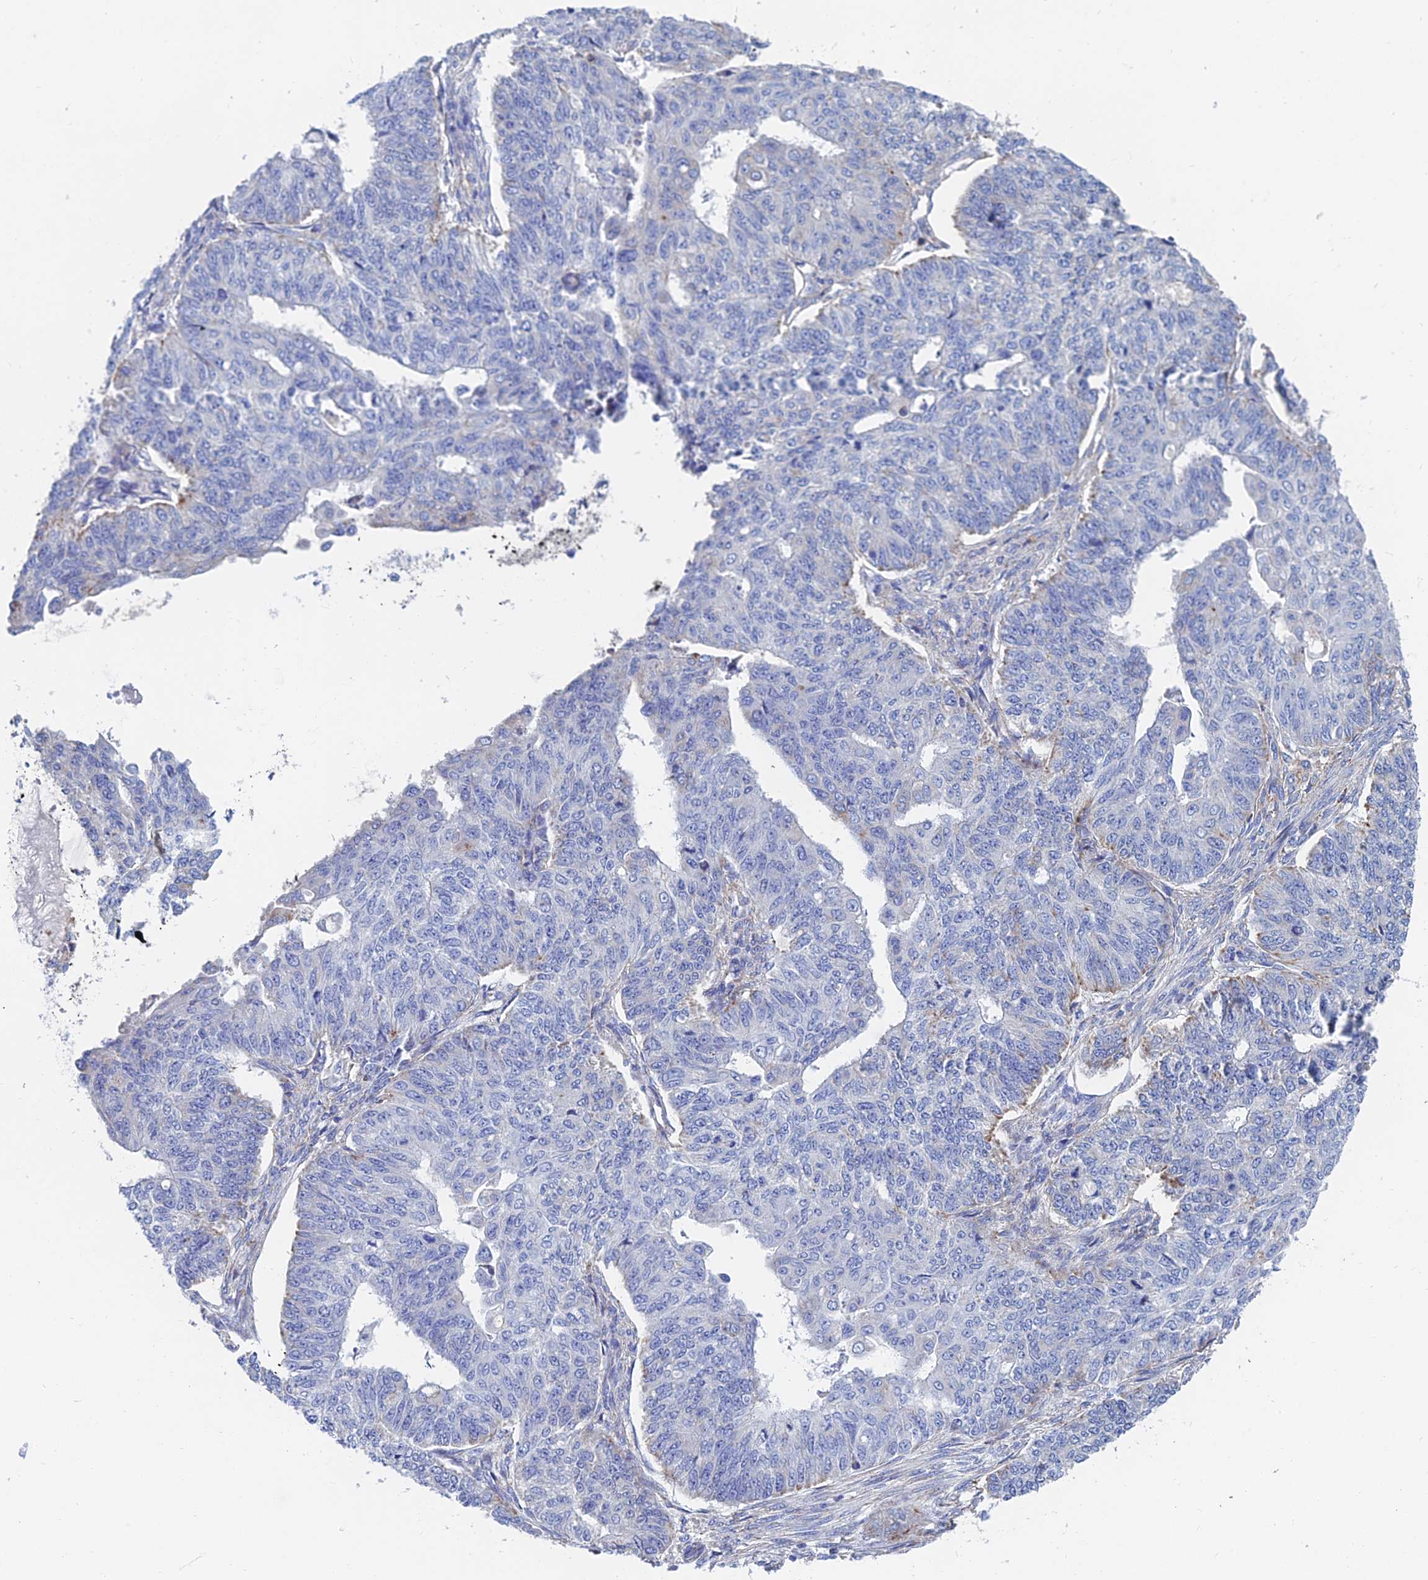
{"staining": {"intensity": "weak", "quantity": "<25%", "location": "cytoplasmic/membranous"}, "tissue": "endometrial cancer", "cell_type": "Tumor cells", "image_type": "cancer", "snomed": [{"axis": "morphology", "description": "Adenocarcinoma, NOS"}, {"axis": "topography", "description": "Endometrium"}], "caption": "High power microscopy micrograph of an IHC histopathology image of endometrial cancer, revealing no significant staining in tumor cells.", "gene": "SPNS1", "patient": {"sex": "female", "age": 32}}